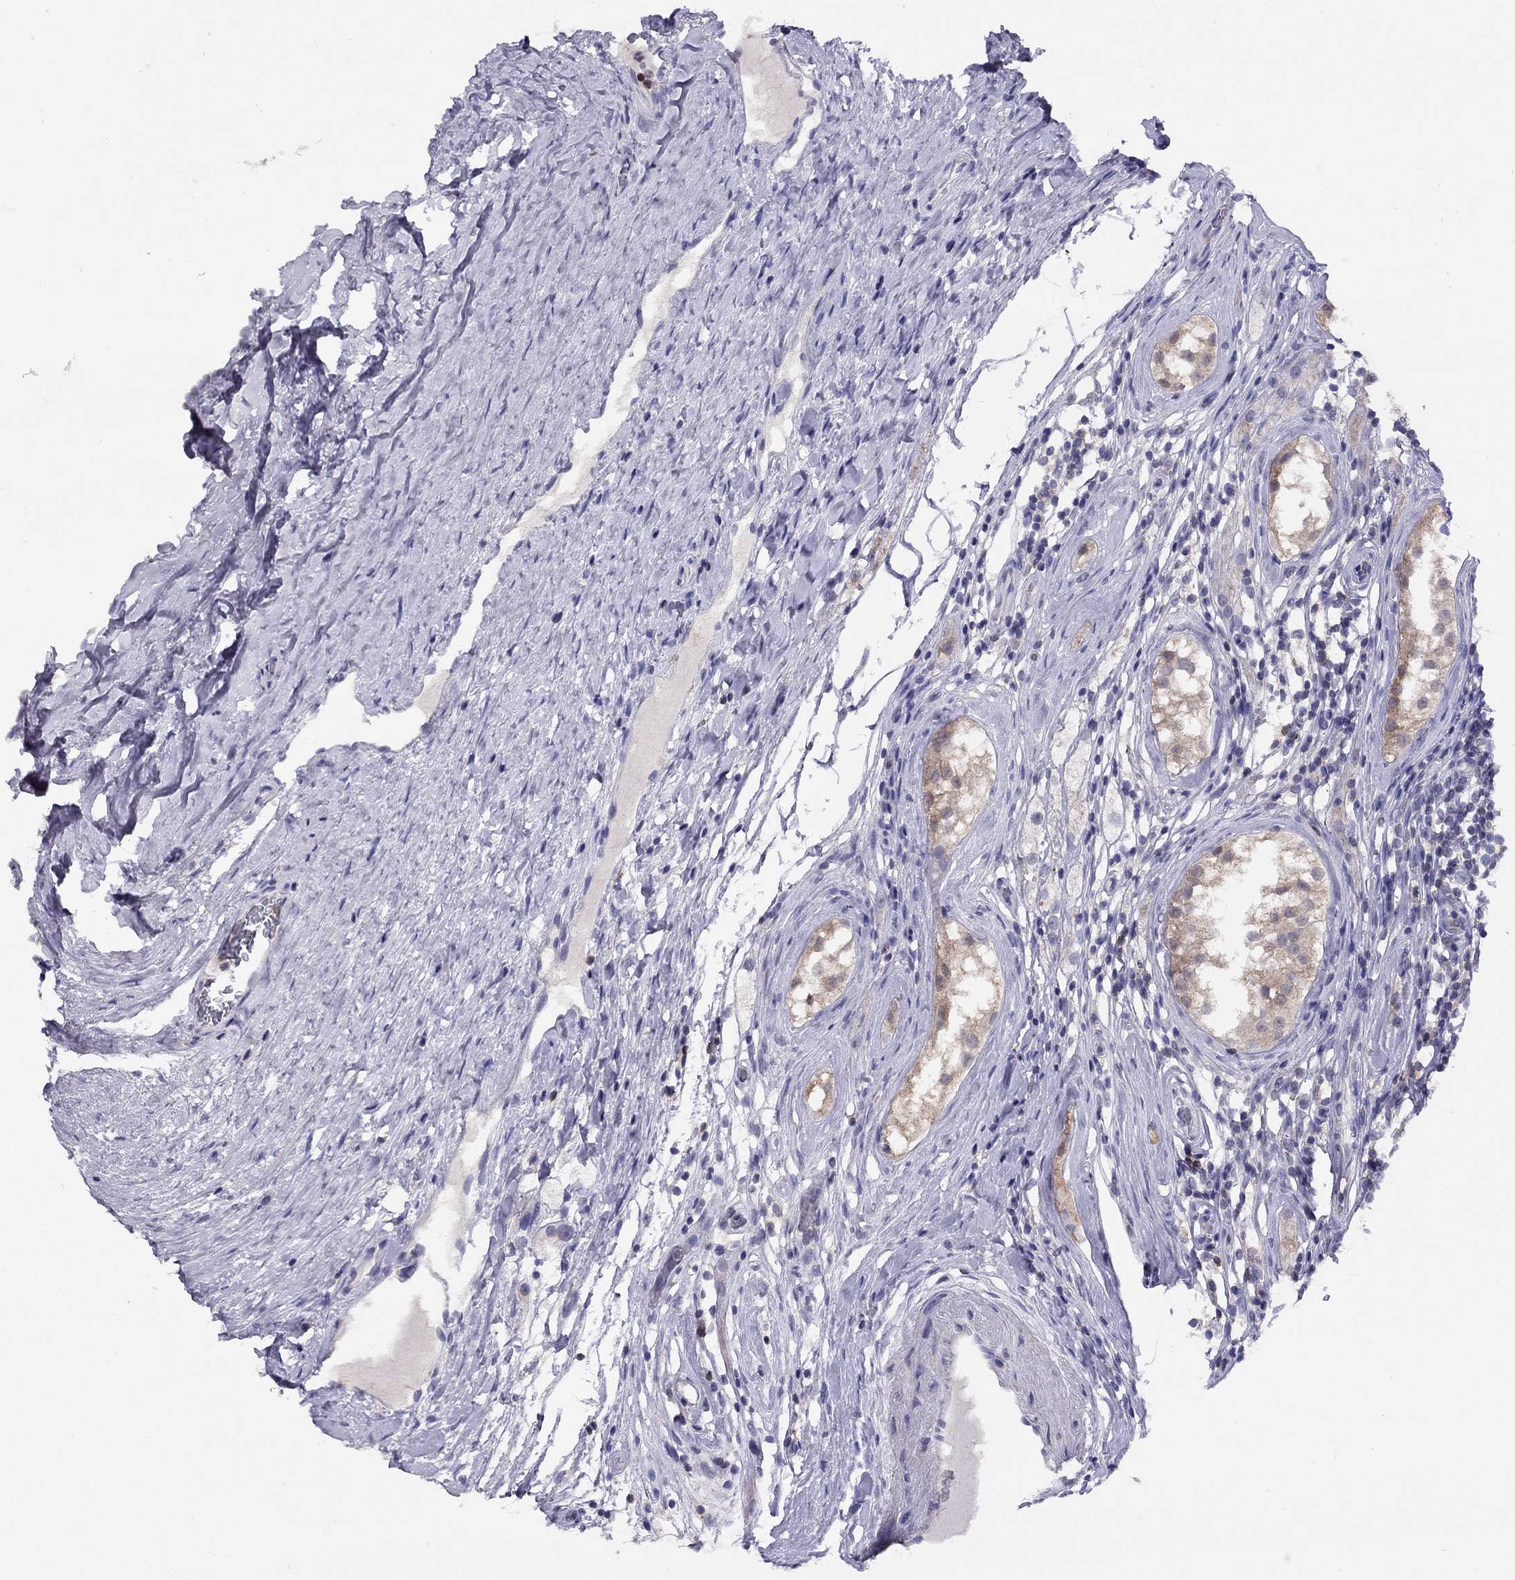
{"staining": {"intensity": "moderate", "quantity": "<25%", "location": "cytoplasmic/membranous"}, "tissue": "testis cancer", "cell_type": "Tumor cells", "image_type": "cancer", "snomed": [{"axis": "morphology", "description": "Seminoma, NOS"}, {"axis": "morphology", "description": "Carcinoma, Embryonal, NOS"}, {"axis": "topography", "description": "Testis"}], "caption": "Immunohistochemistry staining of testis cancer, which reveals low levels of moderate cytoplasmic/membranous positivity in about <25% of tumor cells indicating moderate cytoplasmic/membranous protein expression. The staining was performed using DAB (3,3'-diaminobenzidine) (brown) for protein detection and nuclei were counterstained in hematoxylin (blue).", "gene": "CITED1", "patient": {"sex": "male", "age": 41}}